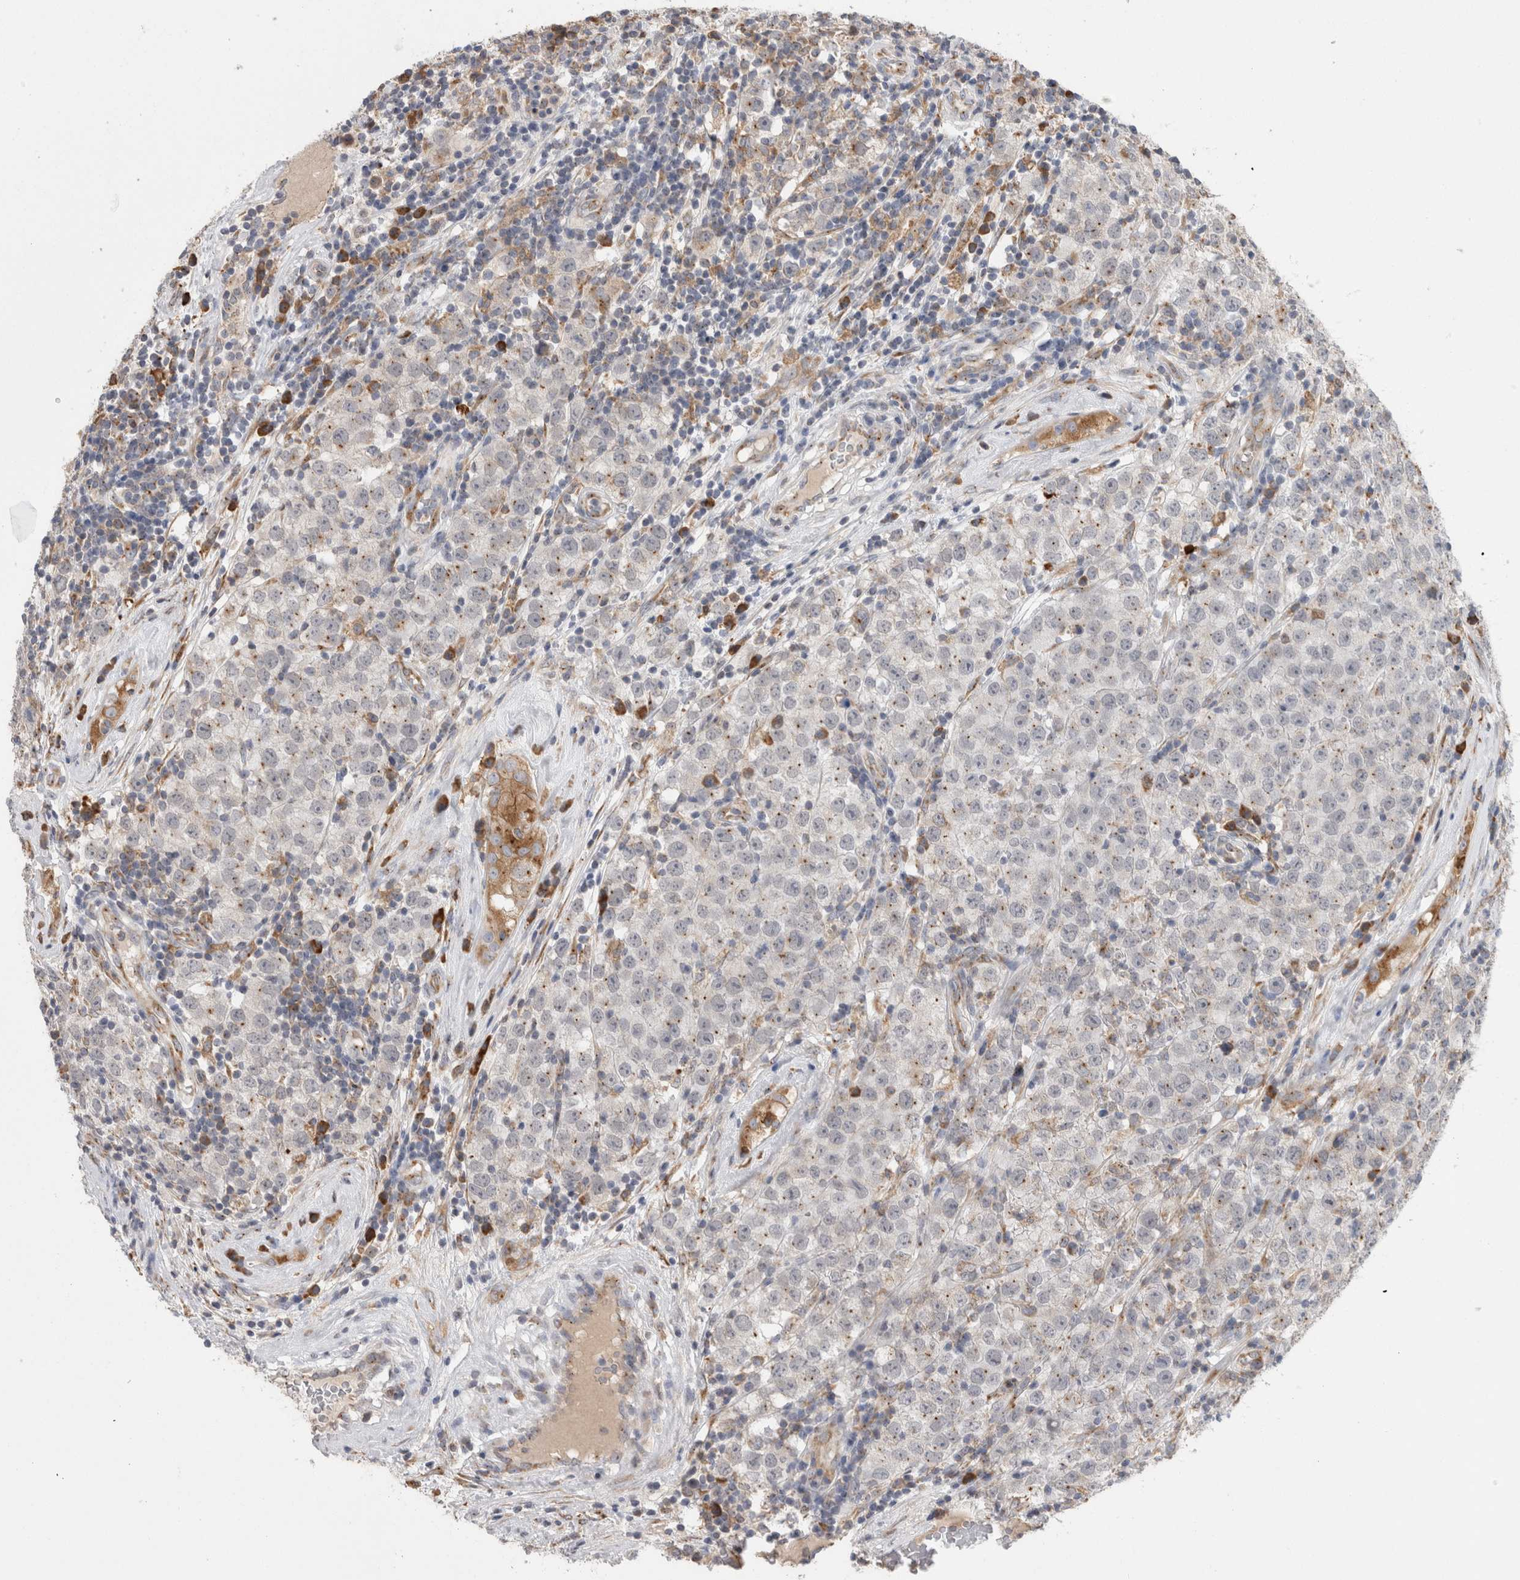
{"staining": {"intensity": "weak", "quantity": "25%-75%", "location": "cytoplasmic/membranous"}, "tissue": "testis cancer", "cell_type": "Tumor cells", "image_type": "cancer", "snomed": [{"axis": "morphology", "description": "Seminoma, NOS"}, {"axis": "morphology", "description": "Carcinoma, Embryonal, NOS"}, {"axis": "topography", "description": "Testis"}], "caption": "Immunohistochemical staining of human testis cancer demonstrates low levels of weak cytoplasmic/membranous protein expression in approximately 25%-75% of tumor cells. (DAB IHC with brightfield microscopy, high magnification).", "gene": "ZNF341", "patient": {"sex": "male", "age": 28}}